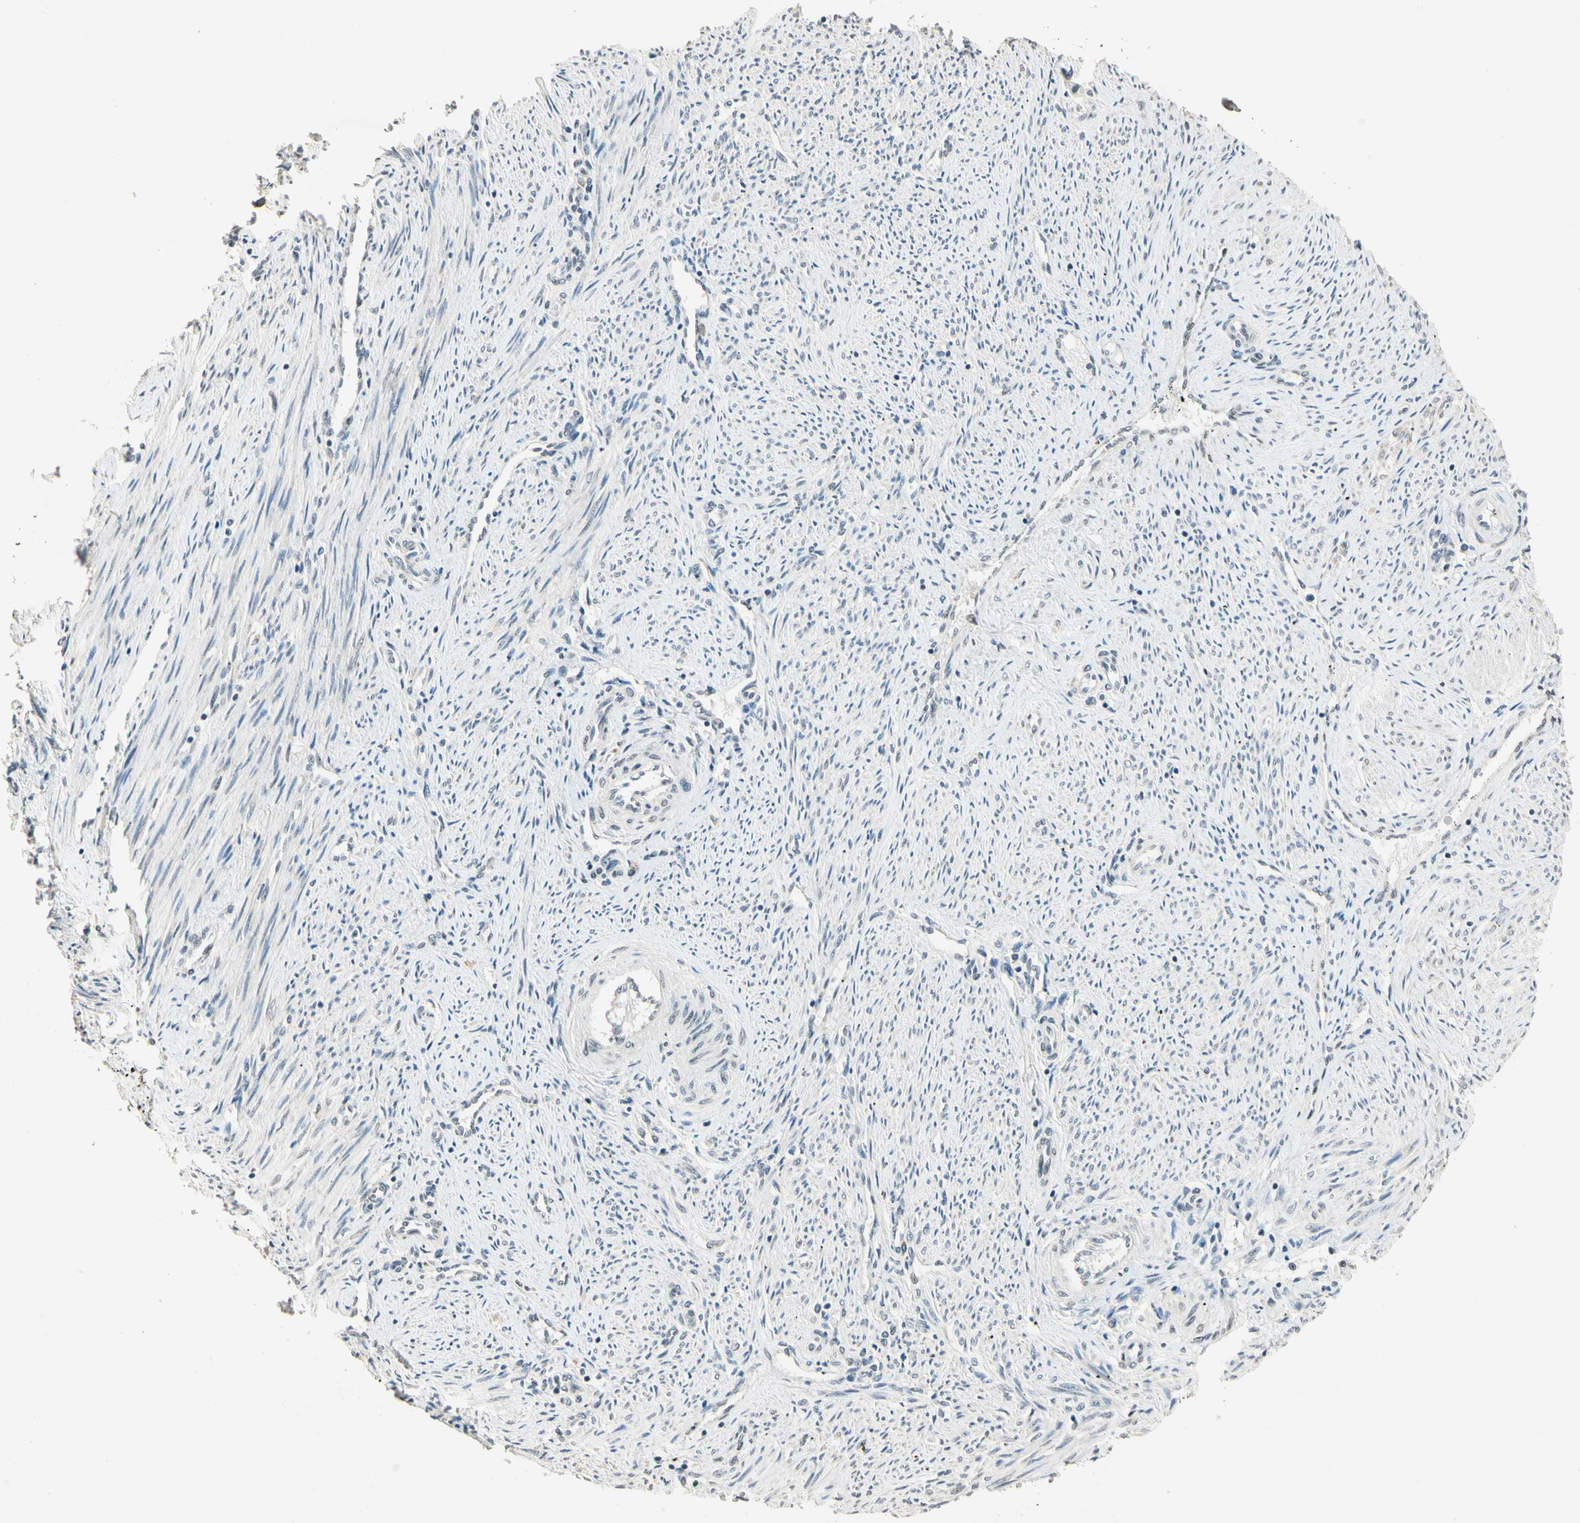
{"staining": {"intensity": "moderate", "quantity": ">75%", "location": "nuclear"}, "tissue": "endometrium", "cell_type": "Cells in endometrial stroma", "image_type": "normal", "snomed": [{"axis": "morphology", "description": "Normal tissue, NOS"}, {"axis": "topography", "description": "Endometrium"}], "caption": "Human endometrium stained with a brown dye demonstrates moderate nuclear positive positivity in about >75% of cells in endometrial stroma.", "gene": "ZBTB4", "patient": {"sex": "female", "age": 42}}